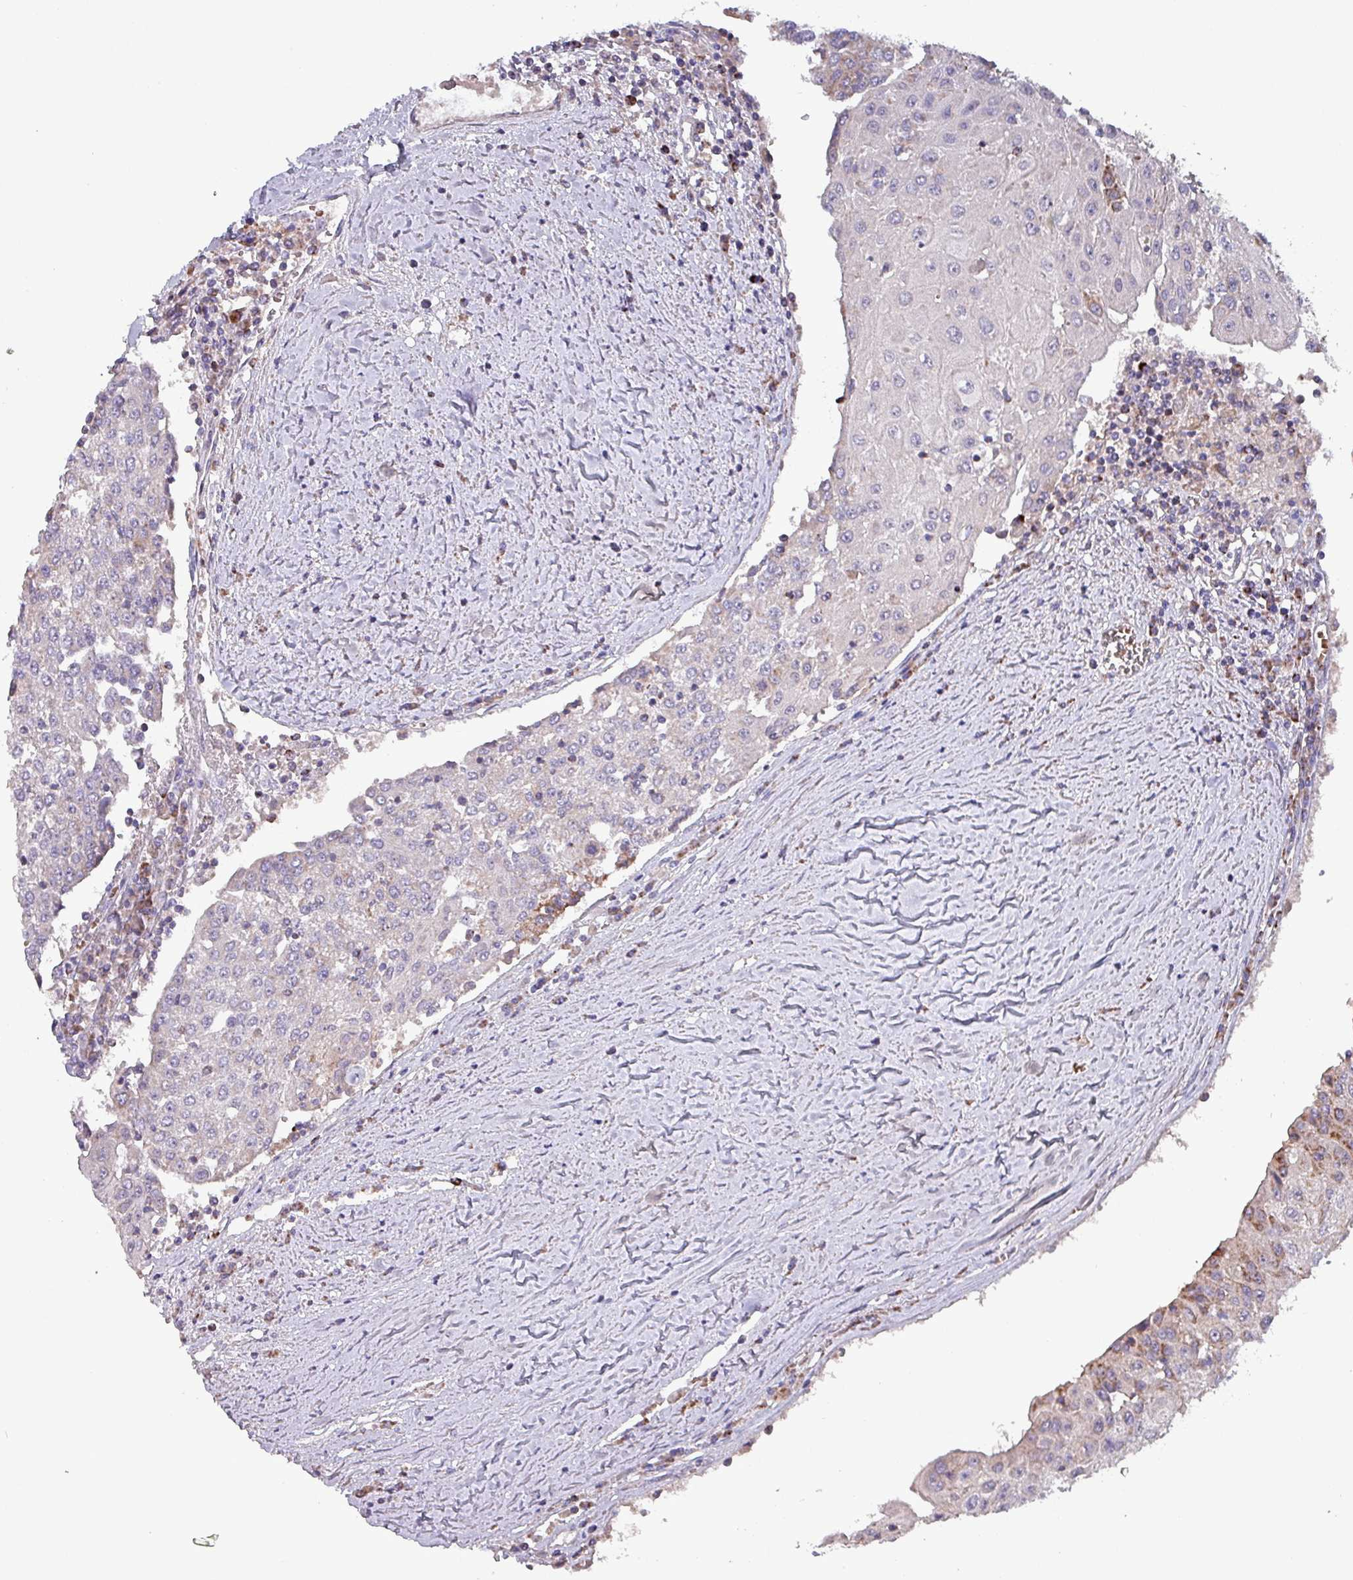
{"staining": {"intensity": "negative", "quantity": "none", "location": "none"}, "tissue": "urothelial cancer", "cell_type": "Tumor cells", "image_type": "cancer", "snomed": [{"axis": "morphology", "description": "Urothelial carcinoma, High grade"}, {"axis": "topography", "description": "Urinary bladder"}], "caption": "A high-resolution image shows immunohistochemistry staining of high-grade urothelial carcinoma, which demonstrates no significant staining in tumor cells.", "gene": "ZNF322", "patient": {"sex": "female", "age": 85}}